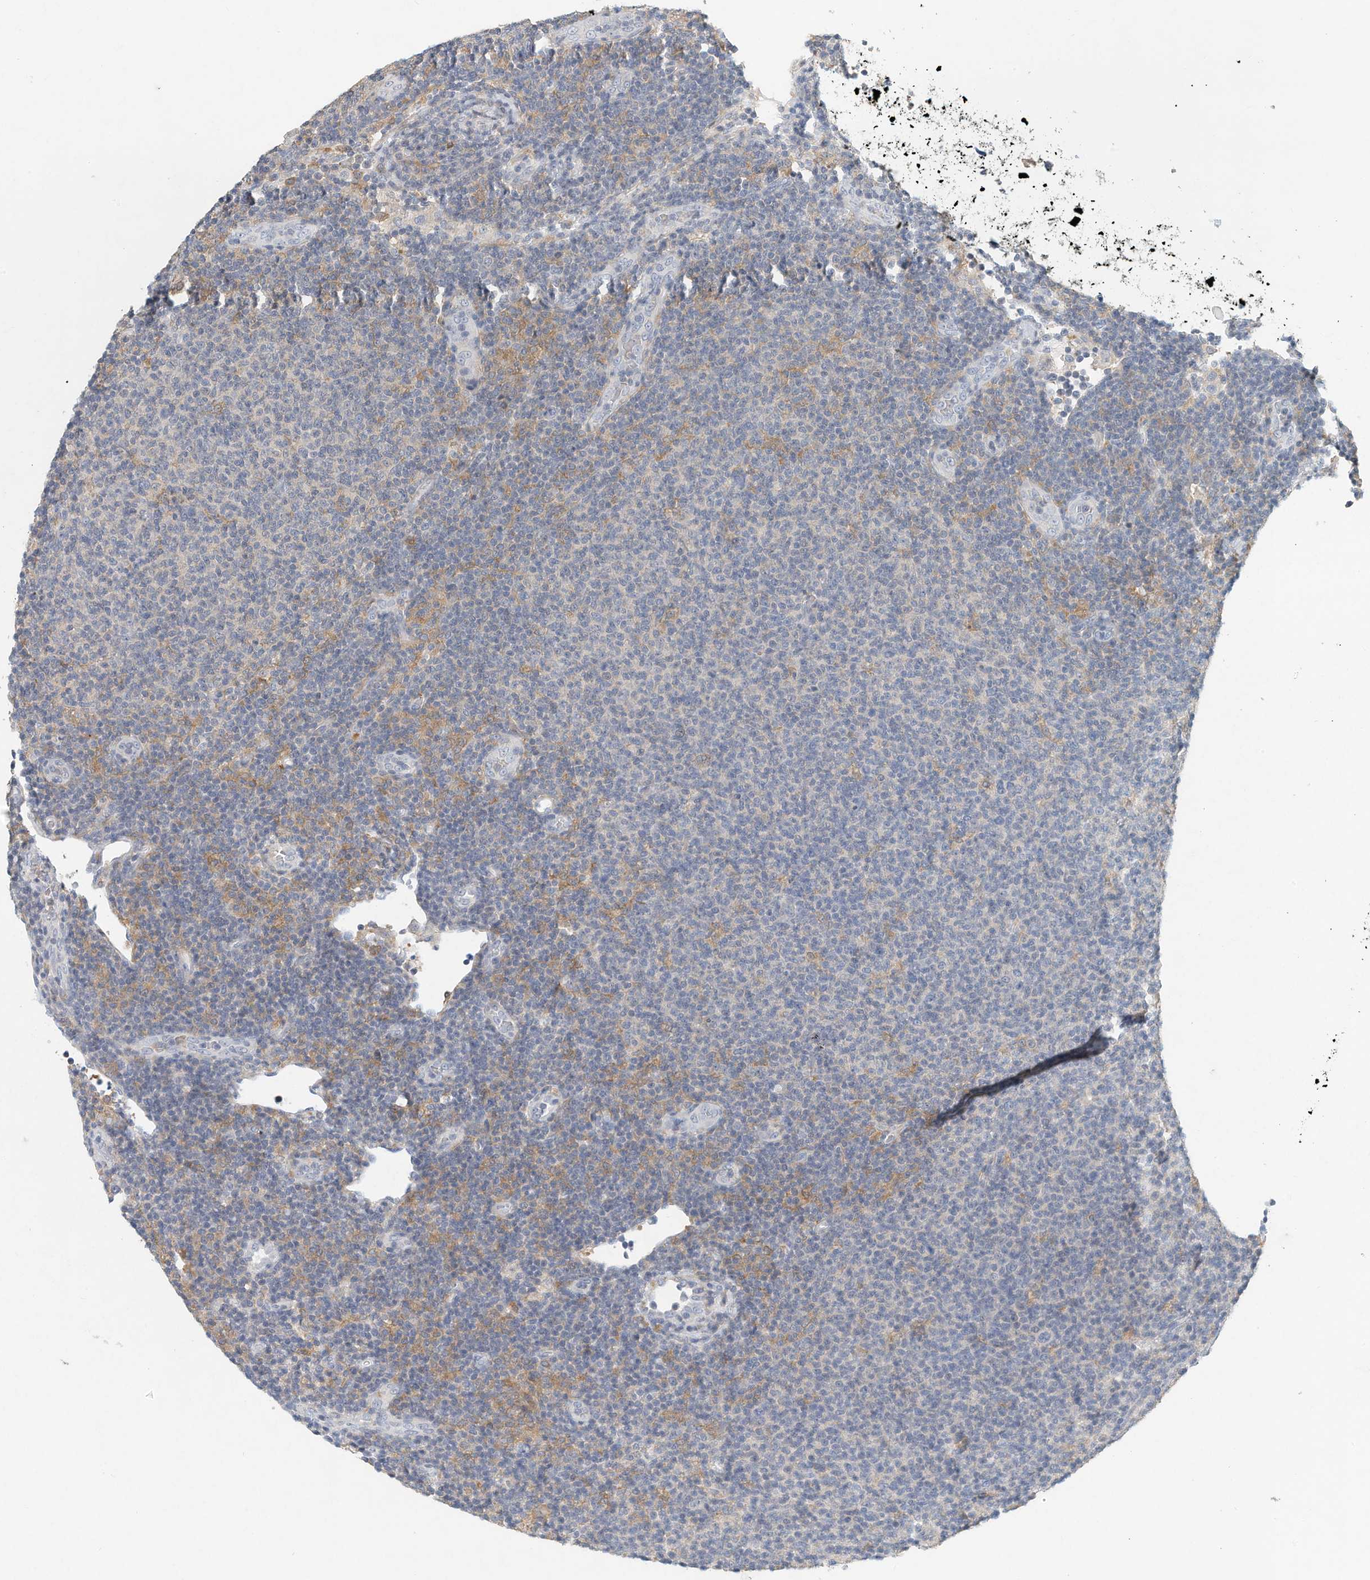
{"staining": {"intensity": "negative", "quantity": "none", "location": "none"}, "tissue": "lymphoma", "cell_type": "Tumor cells", "image_type": "cancer", "snomed": [{"axis": "morphology", "description": "Malignant lymphoma, non-Hodgkin's type, Low grade"}, {"axis": "topography", "description": "Lymph node"}], "caption": "Human lymphoma stained for a protein using IHC exhibits no expression in tumor cells.", "gene": "MICAL1", "patient": {"sex": "male", "age": 66}}